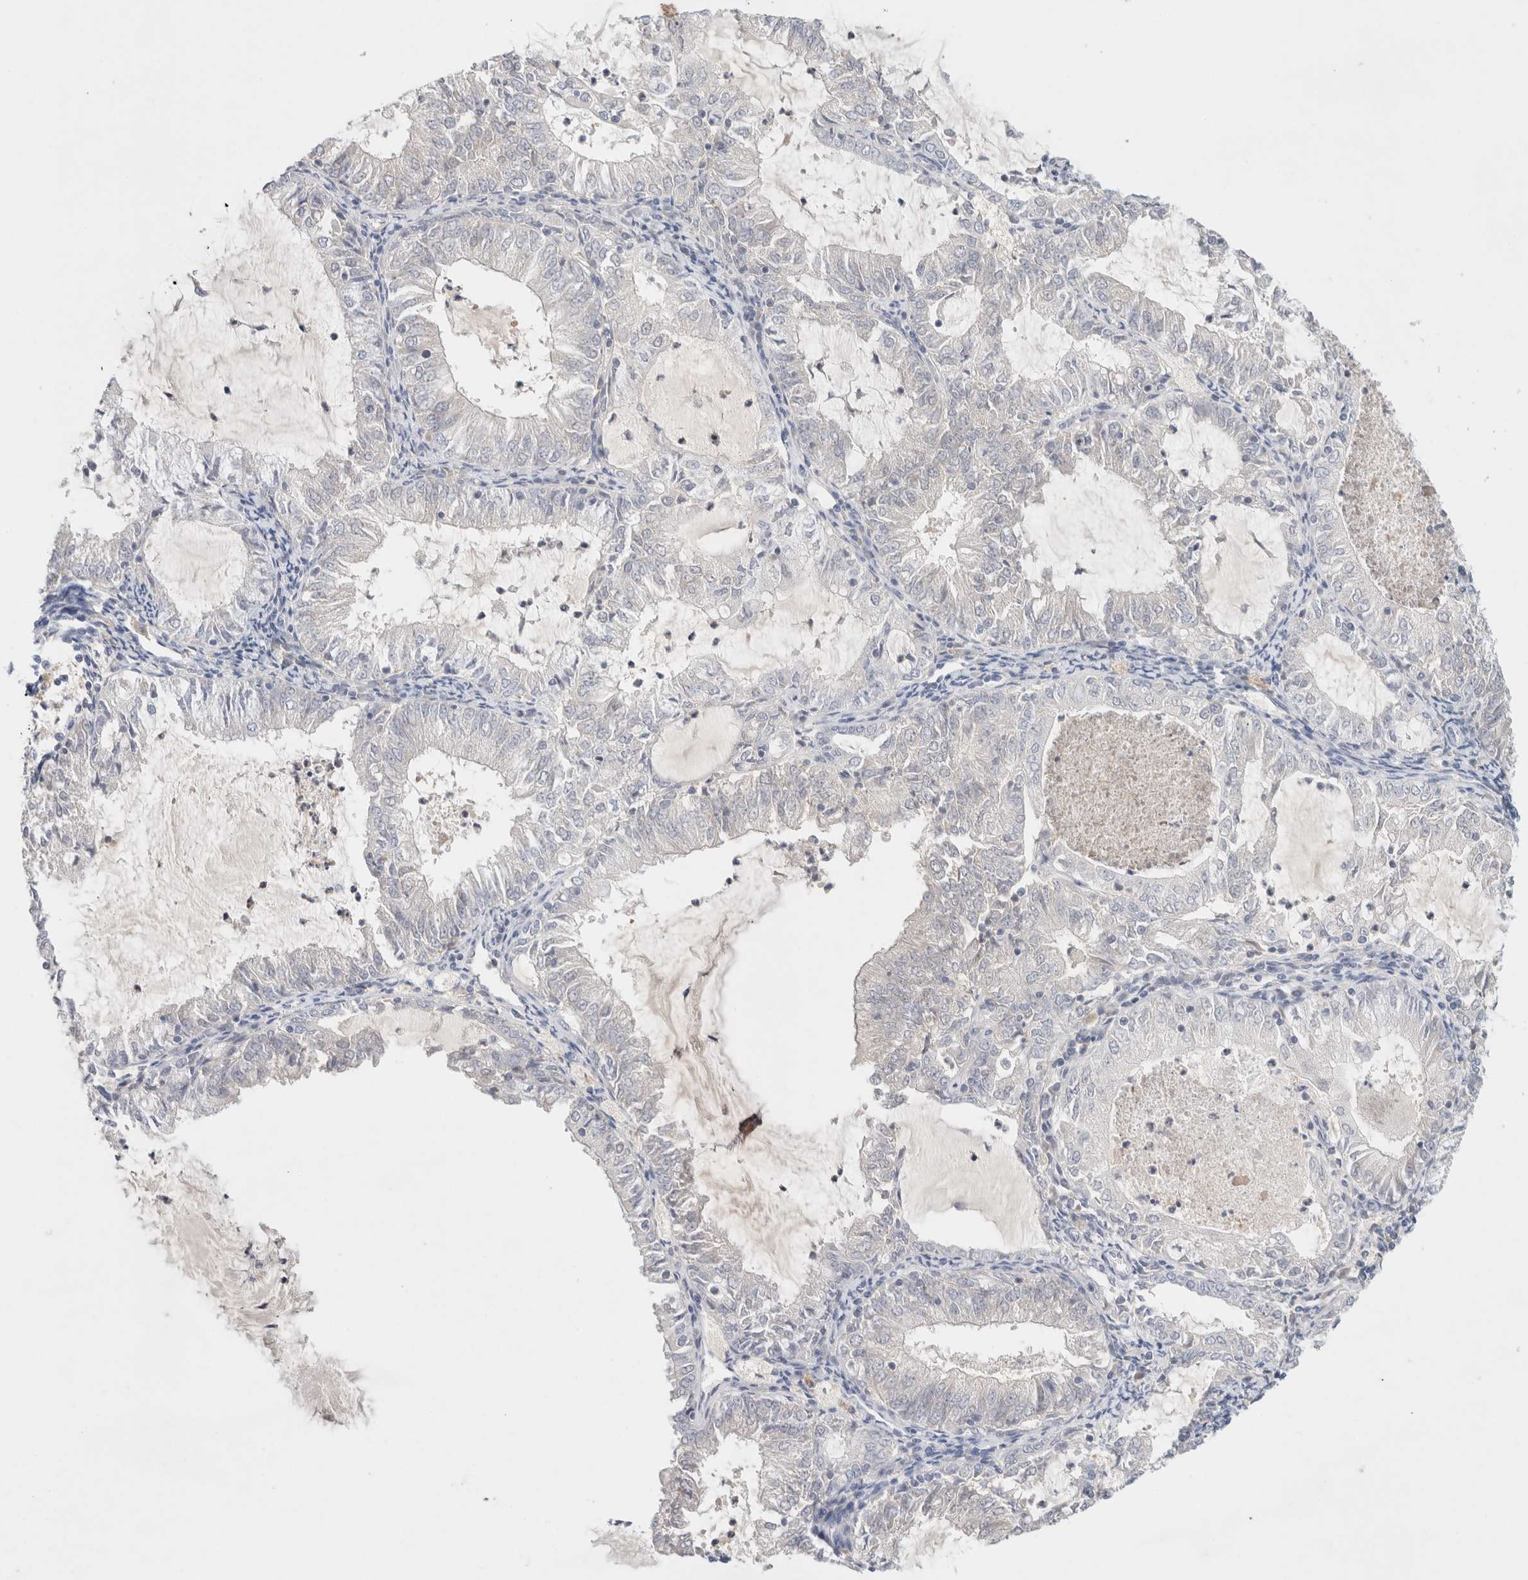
{"staining": {"intensity": "negative", "quantity": "none", "location": "none"}, "tissue": "endometrial cancer", "cell_type": "Tumor cells", "image_type": "cancer", "snomed": [{"axis": "morphology", "description": "Adenocarcinoma, NOS"}, {"axis": "topography", "description": "Endometrium"}], "caption": "Immunohistochemistry of adenocarcinoma (endometrial) exhibits no staining in tumor cells.", "gene": "MPP2", "patient": {"sex": "female", "age": 57}}